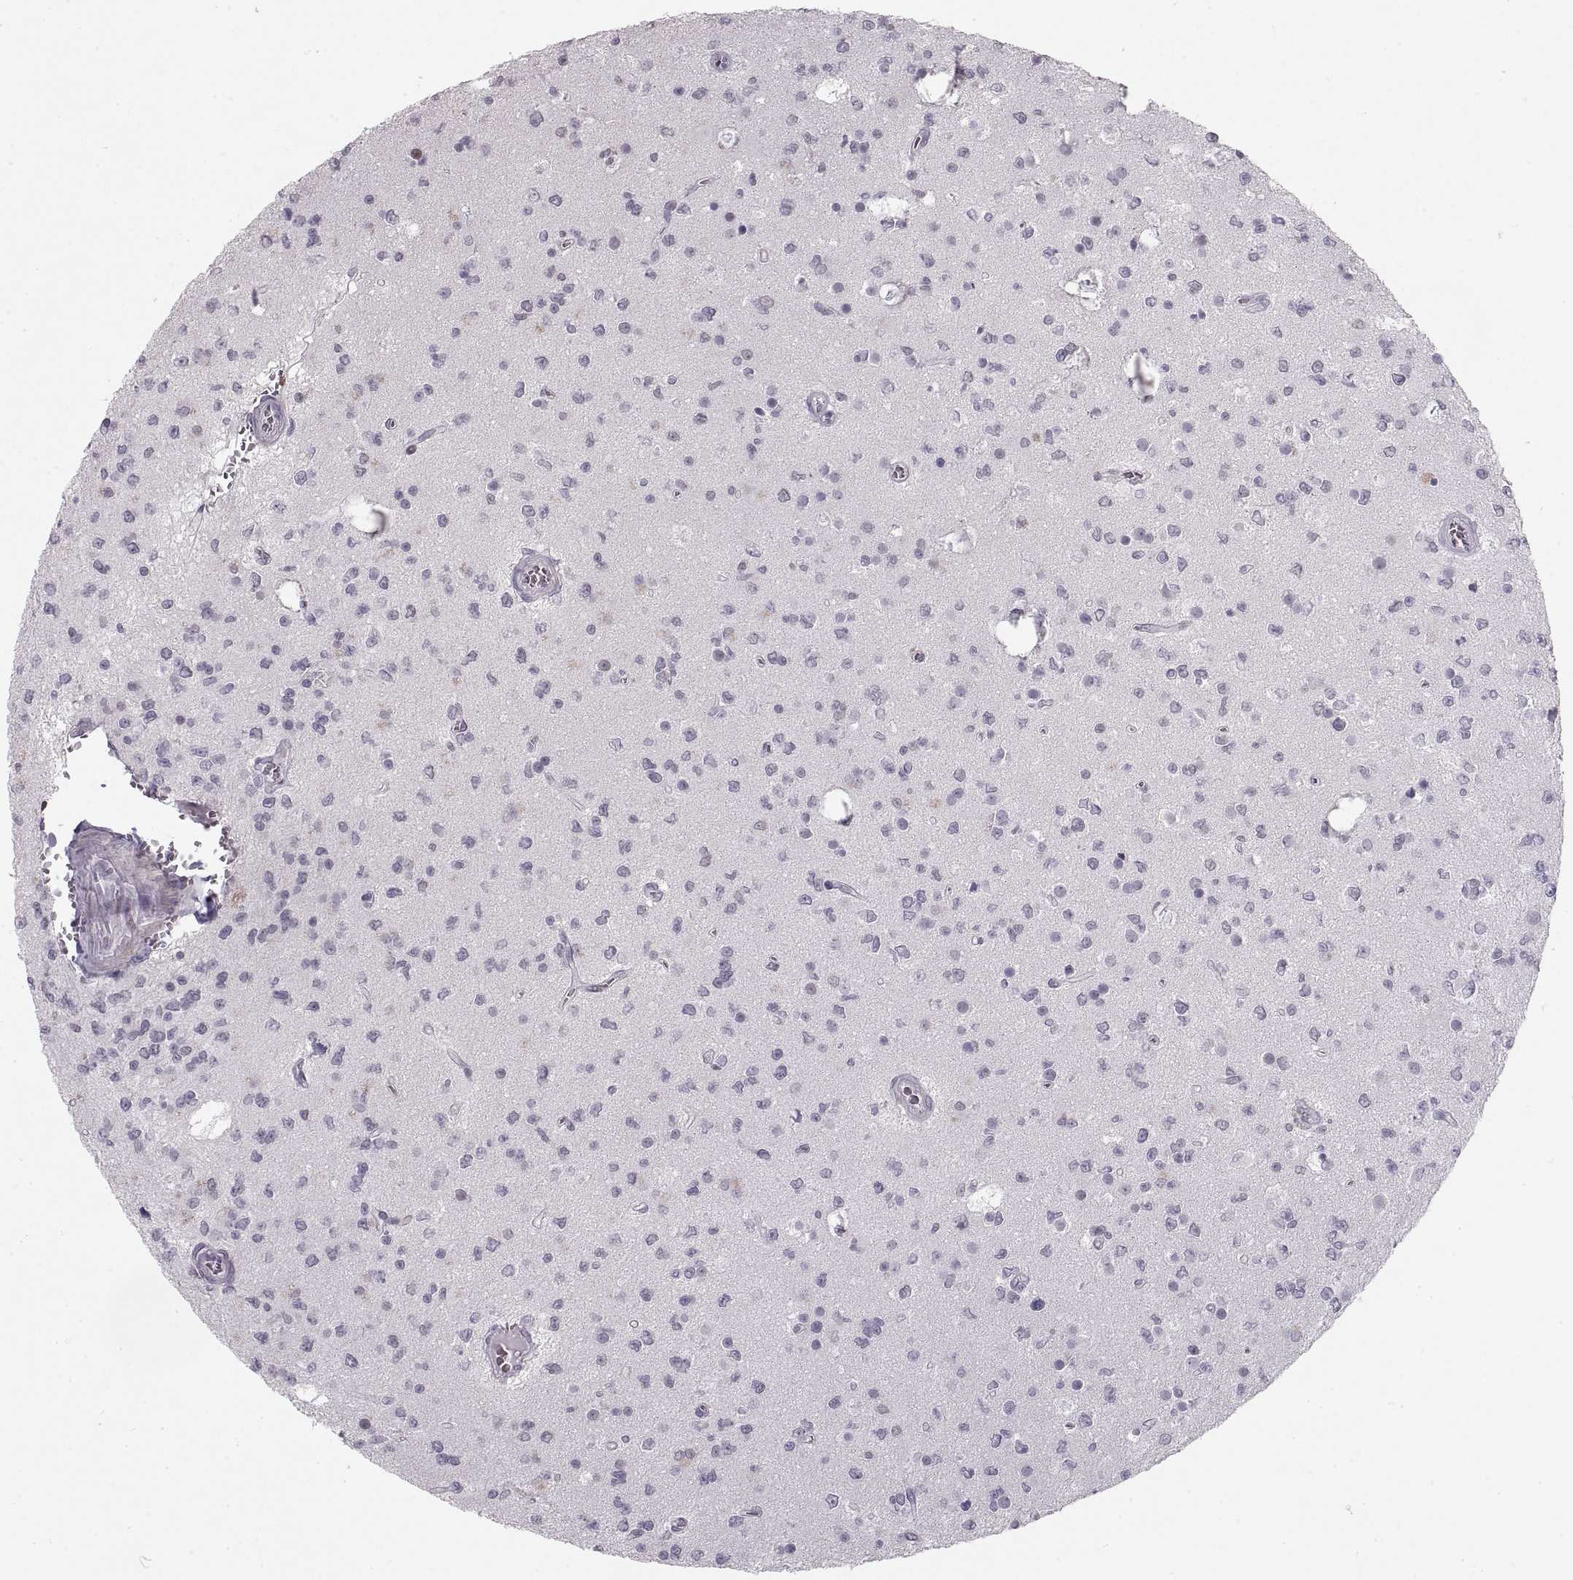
{"staining": {"intensity": "negative", "quantity": "none", "location": "none"}, "tissue": "glioma", "cell_type": "Tumor cells", "image_type": "cancer", "snomed": [{"axis": "morphology", "description": "Glioma, malignant, Low grade"}, {"axis": "topography", "description": "Brain"}], "caption": "This is a photomicrograph of IHC staining of malignant low-grade glioma, which shows no positivity in tumor cells.", "gene": "NANOS3", "patient": {"sex": "female", "age": 45}}